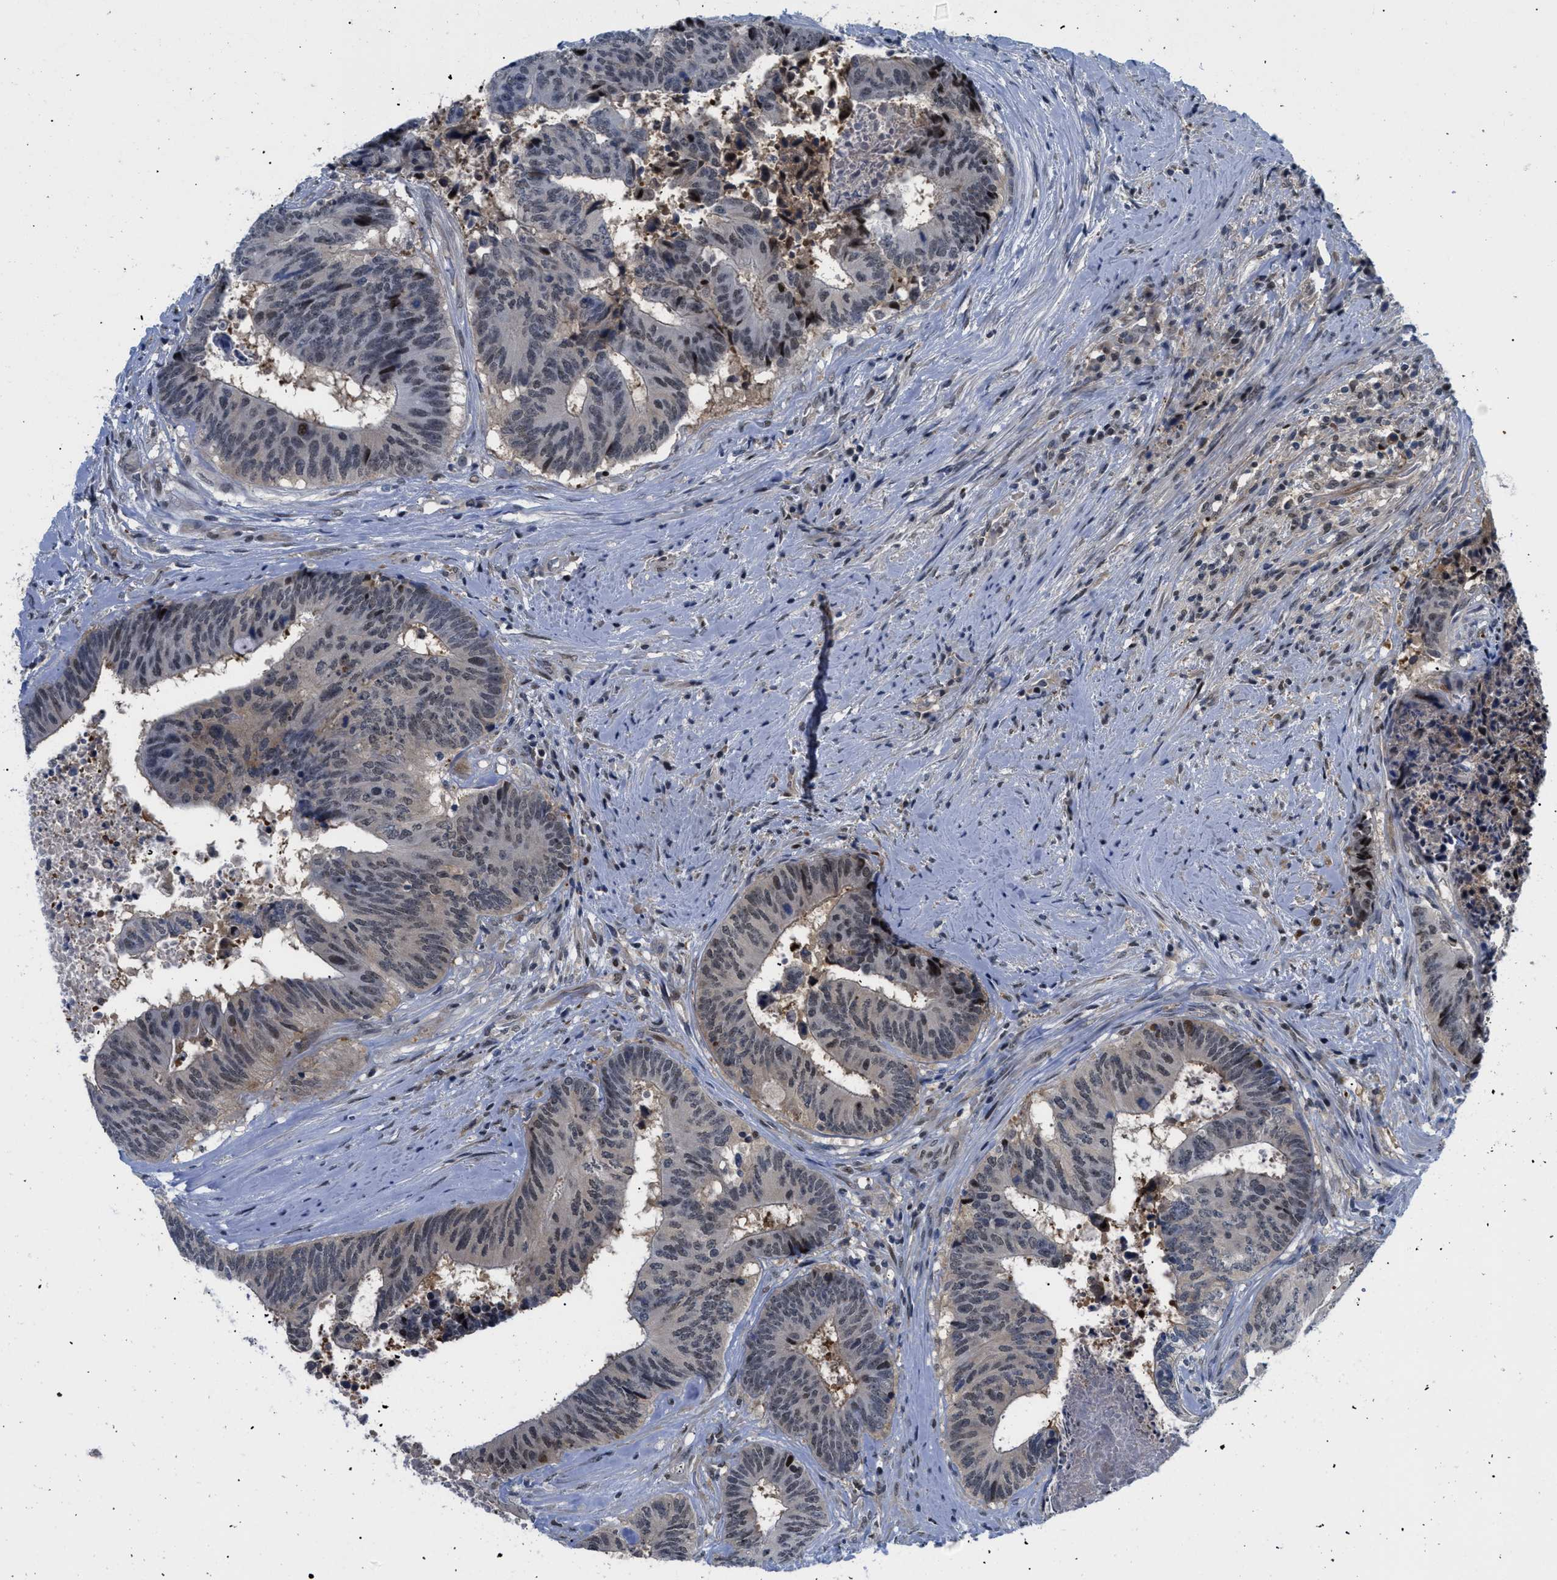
{"staining": {"intensity": "moderate", "quantity": "<25%", "location": "nuclear"}, "tissue": "colorectal cancer", "cell_type": "Tumor cells", "image_type": "cancer", "snomed": [{"axis": "morphology", "description": "Adenocarcinoma, NOS"}, {"axis": "topography", "description": "Rectum"}], "caption": "Moderate nuclear positivity is appreciated in about <25% of tumor cells in colorectal cancer (adenocarcinoma).", "gene": "SLC29A2", "patient": {"sex": "male", "age": 72}}